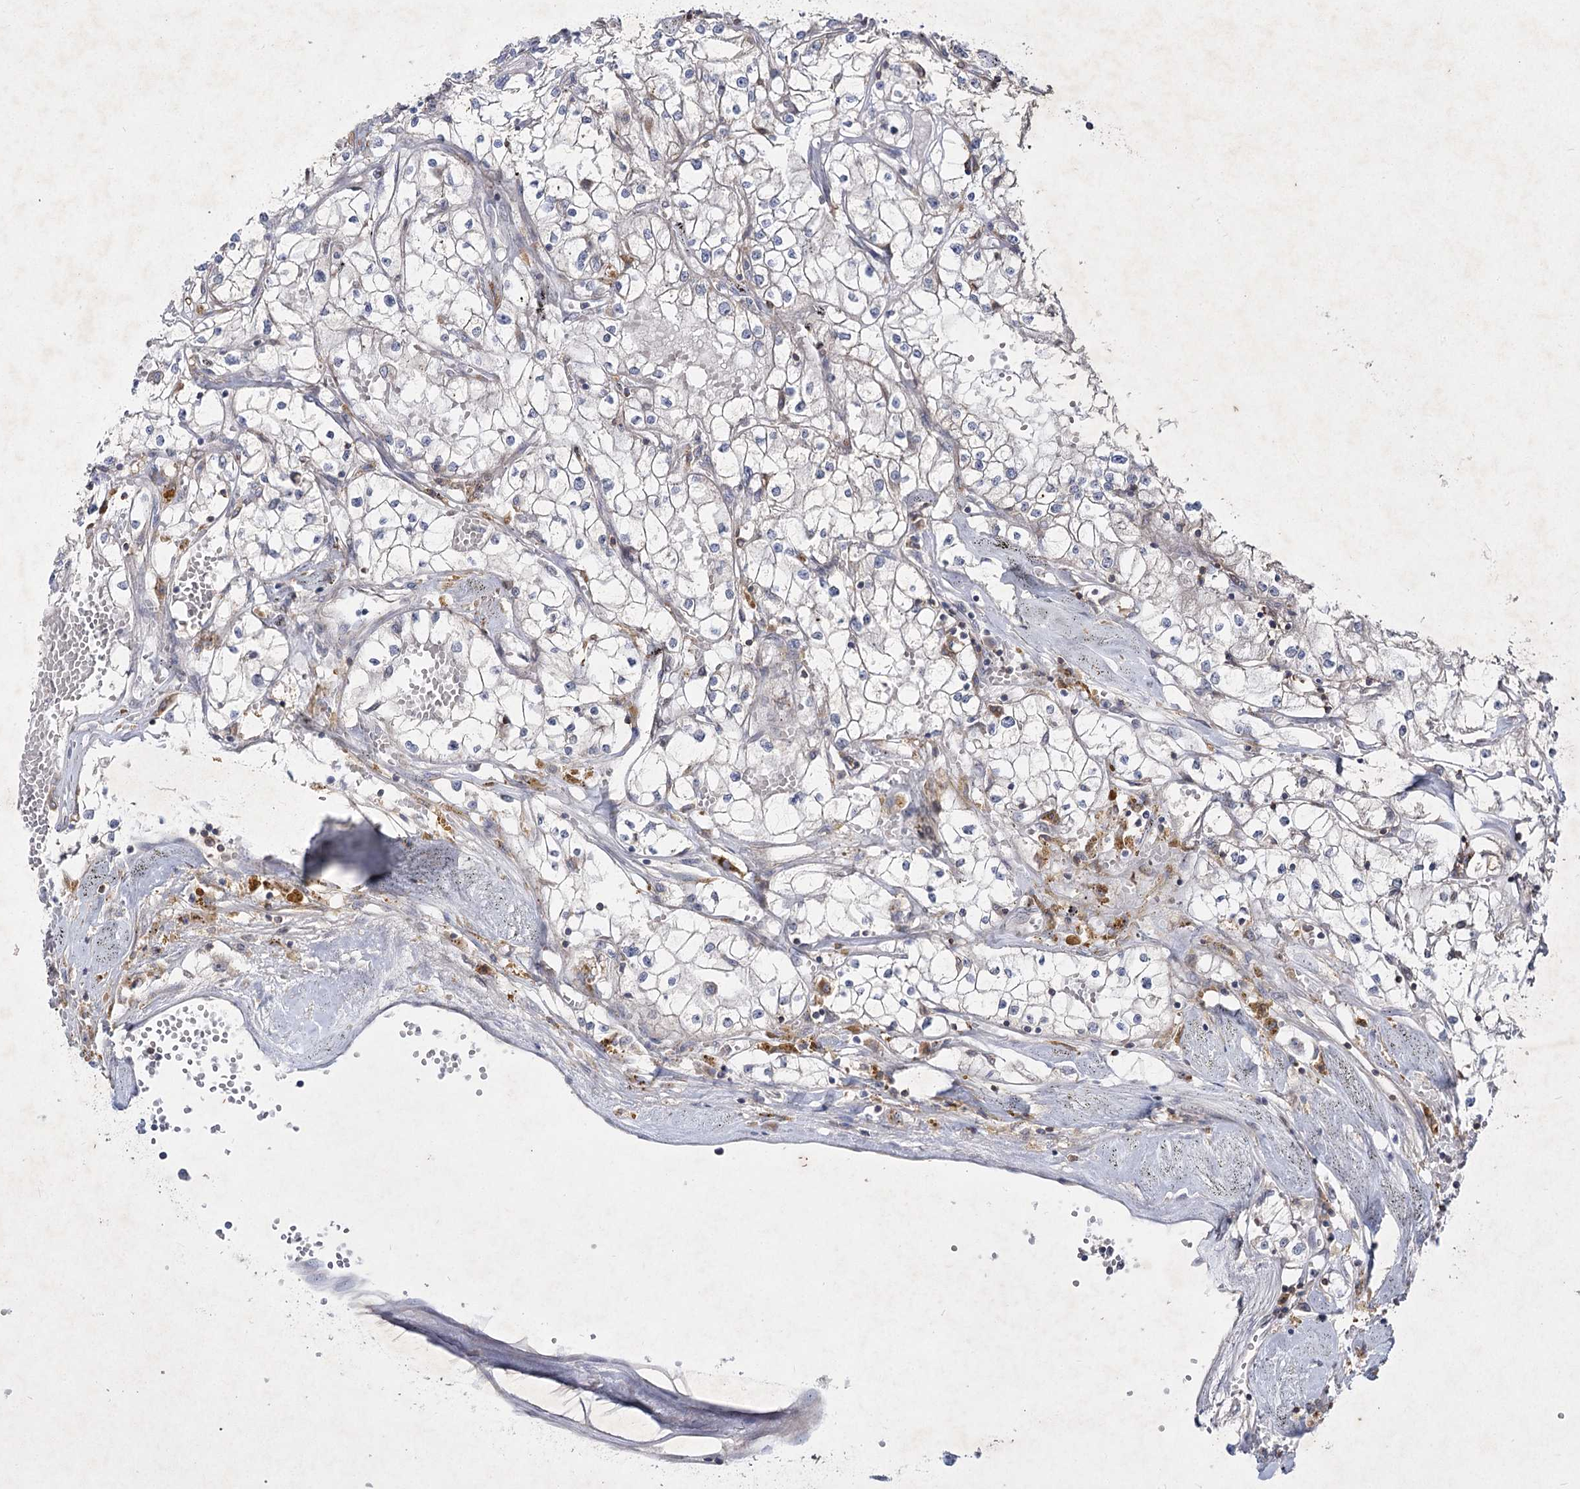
{"staining": {"intensity": "negative", "quantity": "none", "location": "none"}, "tissue": "renal cancer", "cell_type": "Tumor cells", "image_type": "cancer", "snomed": [{"axis": "morphology", "description": "Adenocarcinoma, NOS"}, {"axis": "topography", "description": "Kidney"}], "caption": "Immunohistochemistry (IHC) image of neoplastic tissue: human adenocarcinoma (renal) stained with DAB displays no significant protein expression in tumor cells.", "gene": "CIB2", "patient": {"sex": "male", "age": 56}}